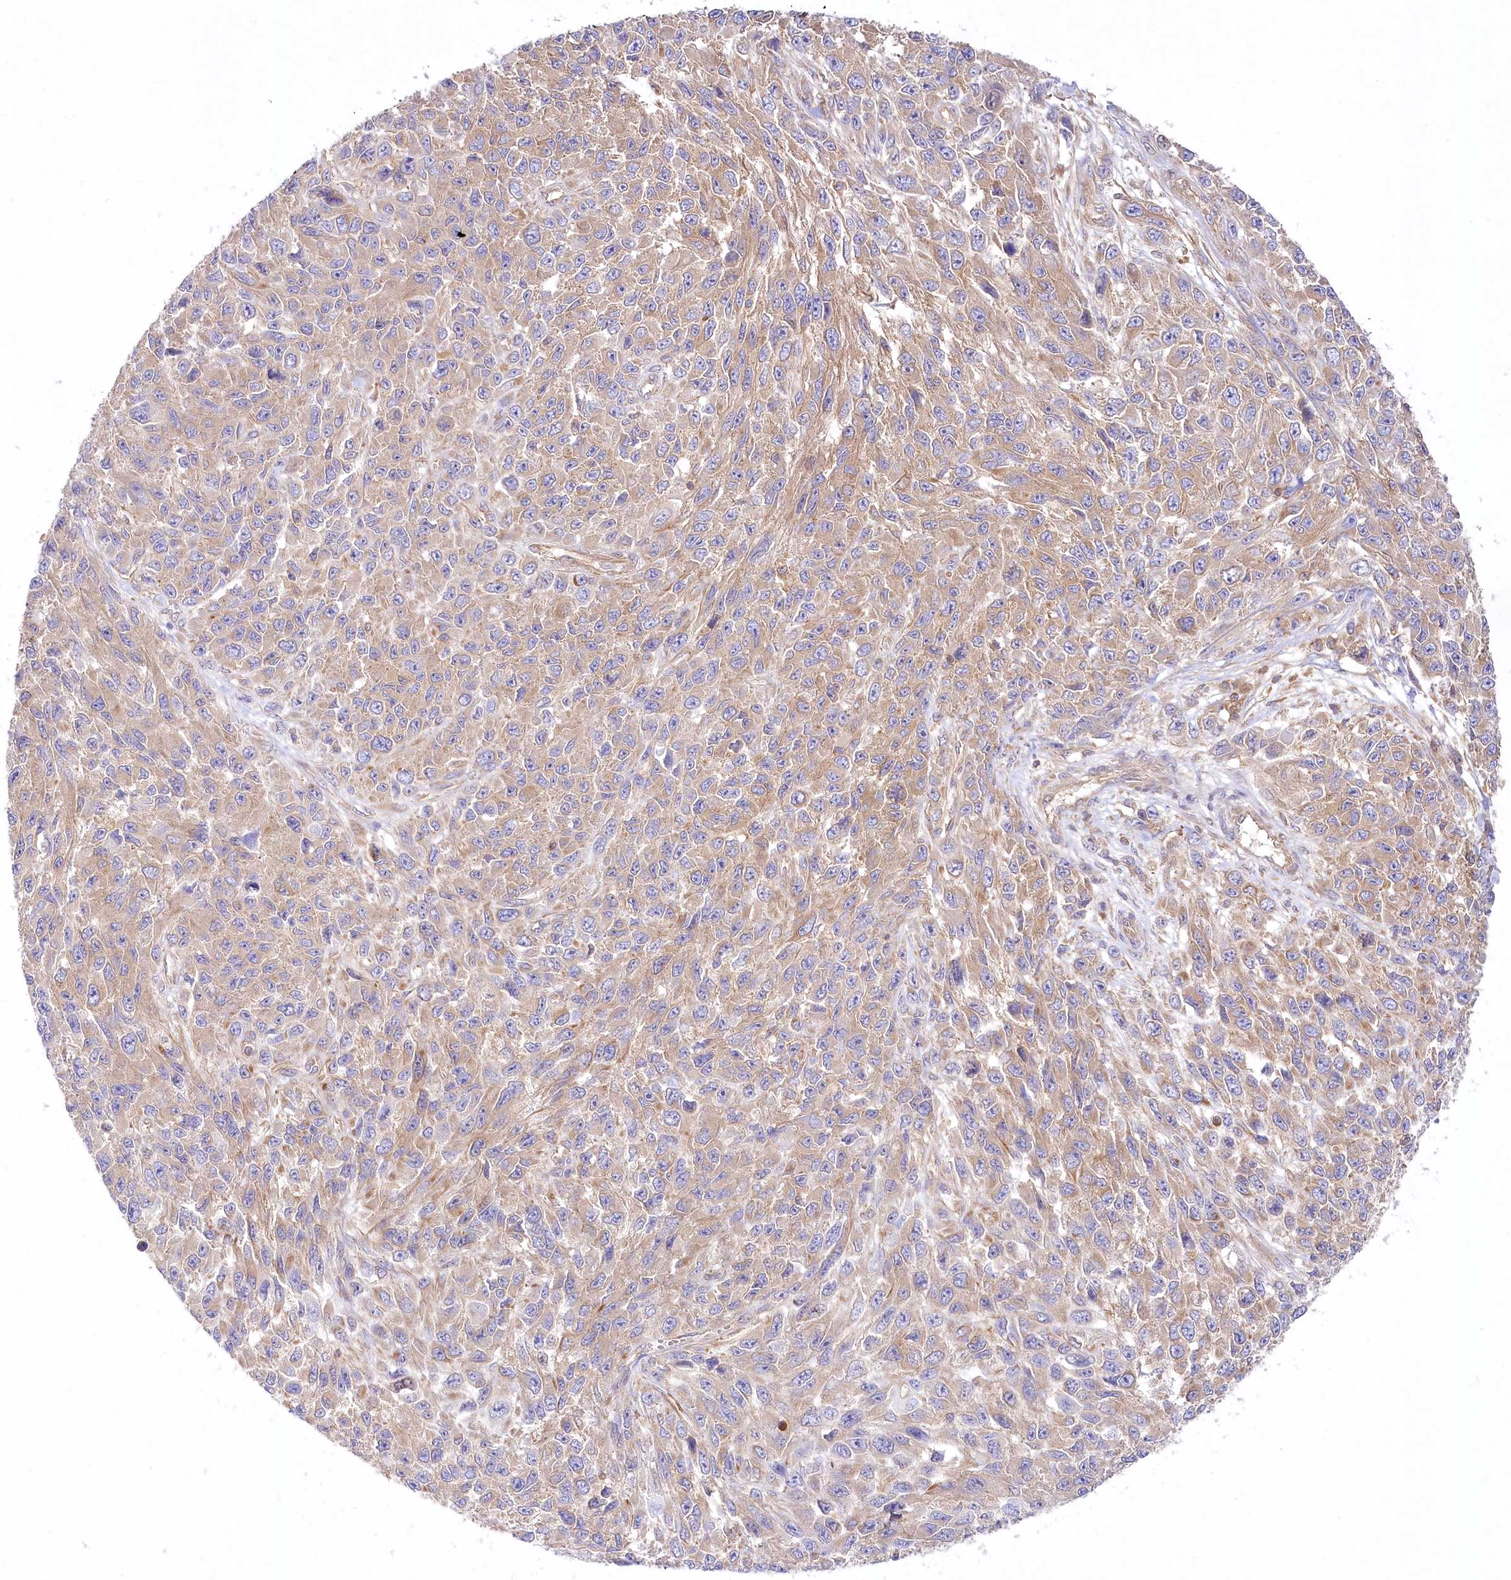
{"staining": {"intensity": "weak", "quantity": ">75%", "location": "cytoplasmic/membranous"}, "tissue": "melanoma", "cell_type": "Tumor cells", "image_type": "cancer", "snomed": [{"axis": "morphology", "description": "Malignant melanoma, NOS"}, {"axis": "topography", "description": "Skin"}], "caption": "Immunohistochemical staining of malignant melanoma exhibits low levels of weak cytoplasmic/membranous staining in approximately >75% of tumor cells. (DAB IHC with brightfield microscopy, high magnification).", "gene": "ABRAXAS2", "patient": {"sex": "female", "age": 96}}